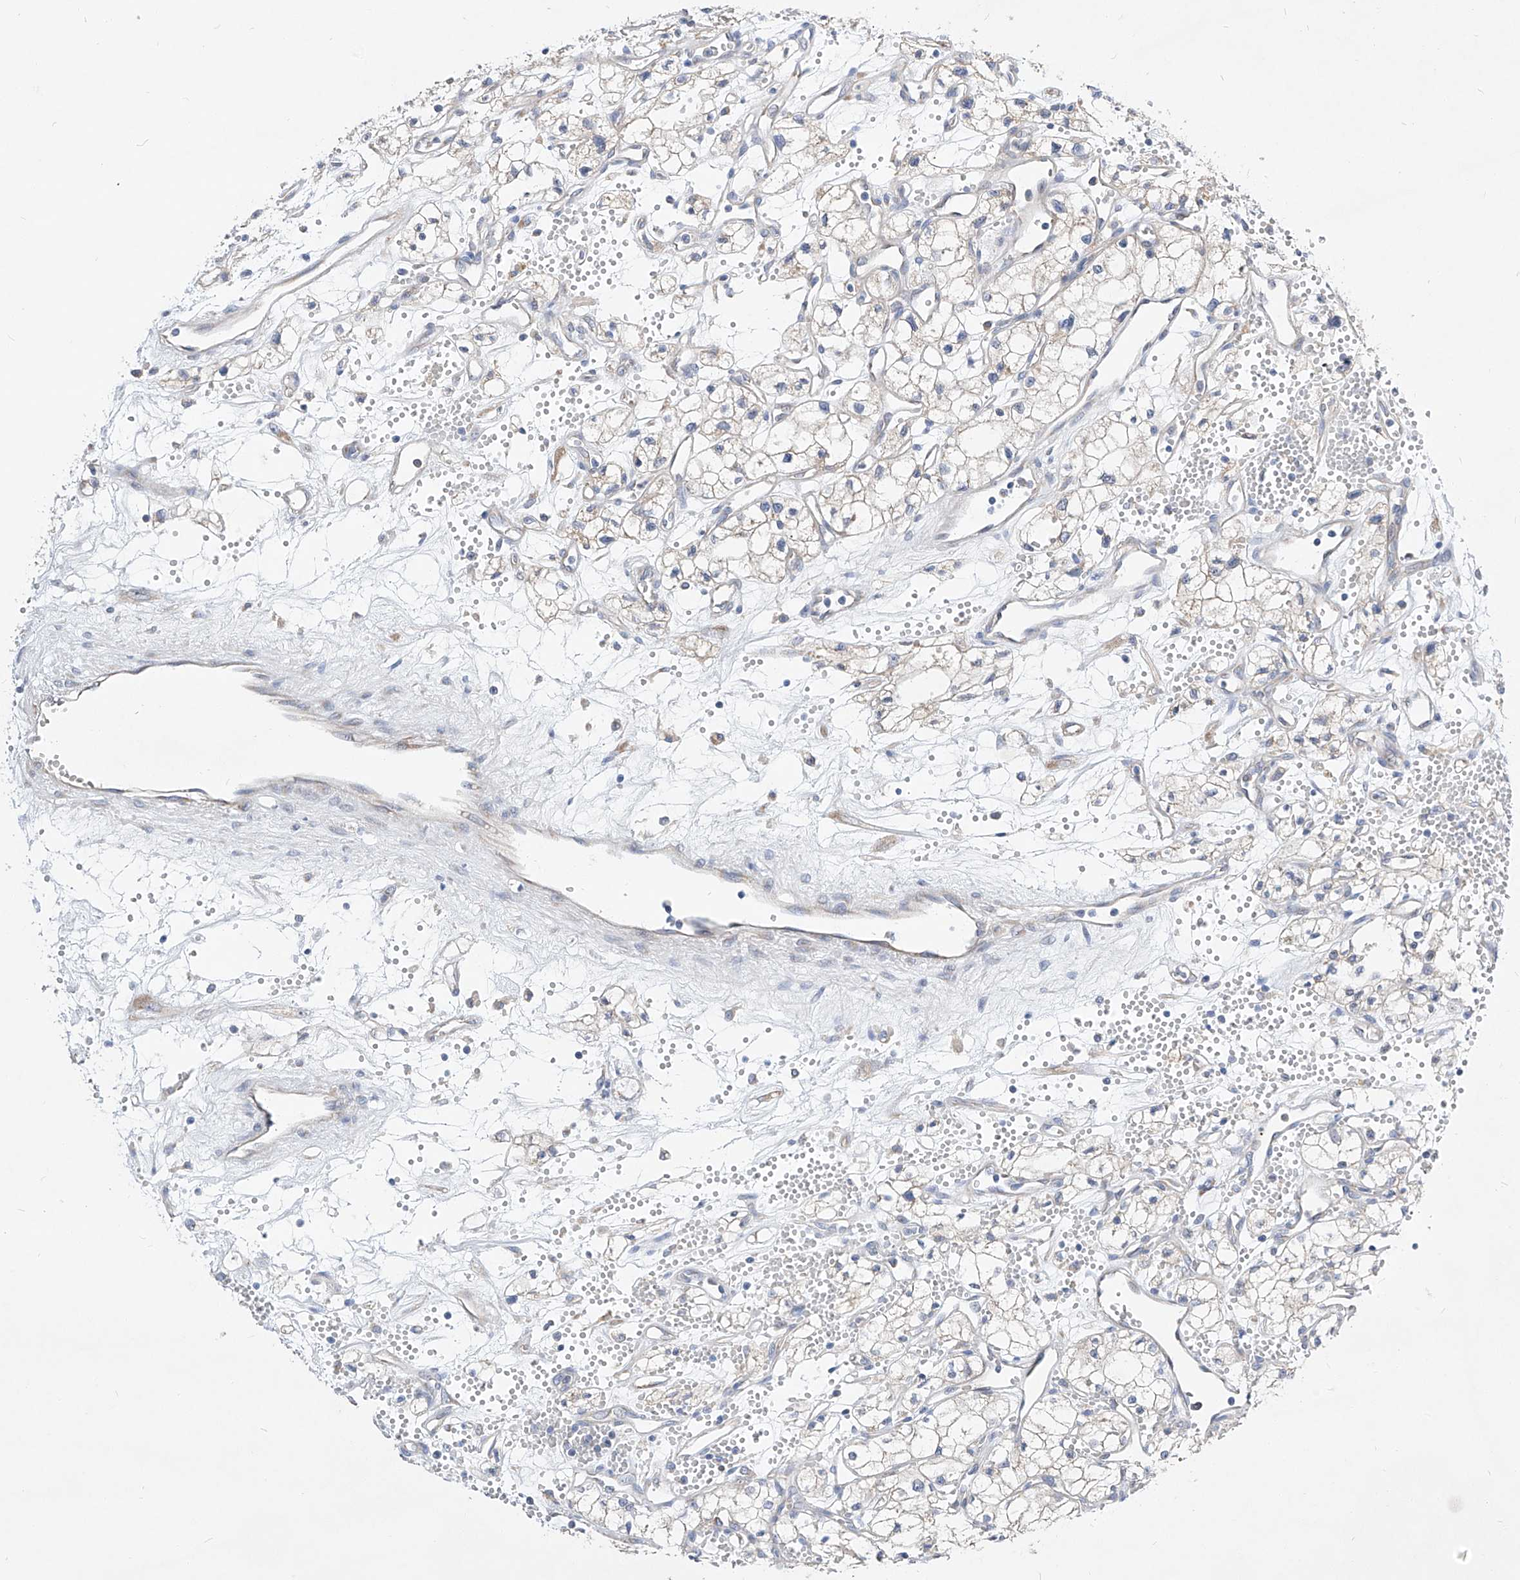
{"staining": {"intensity": "negative", "quantity": "none", "location": "none"}, "tissue": "renal cancer", "cell_type": "Tumor cells", "image_type": "cancer", "snomed": [{"axis": "morphology", "description": "Adenocarcinoma, NOS"}, {"axis": "topography", "description": "Kidney"}], "caption": "Renal cancer stained for a protein using immunohistochemistry displays no positivity tumor cells.", "gene": "UFL1", "patient": {"sex": "male", "age": 59}}